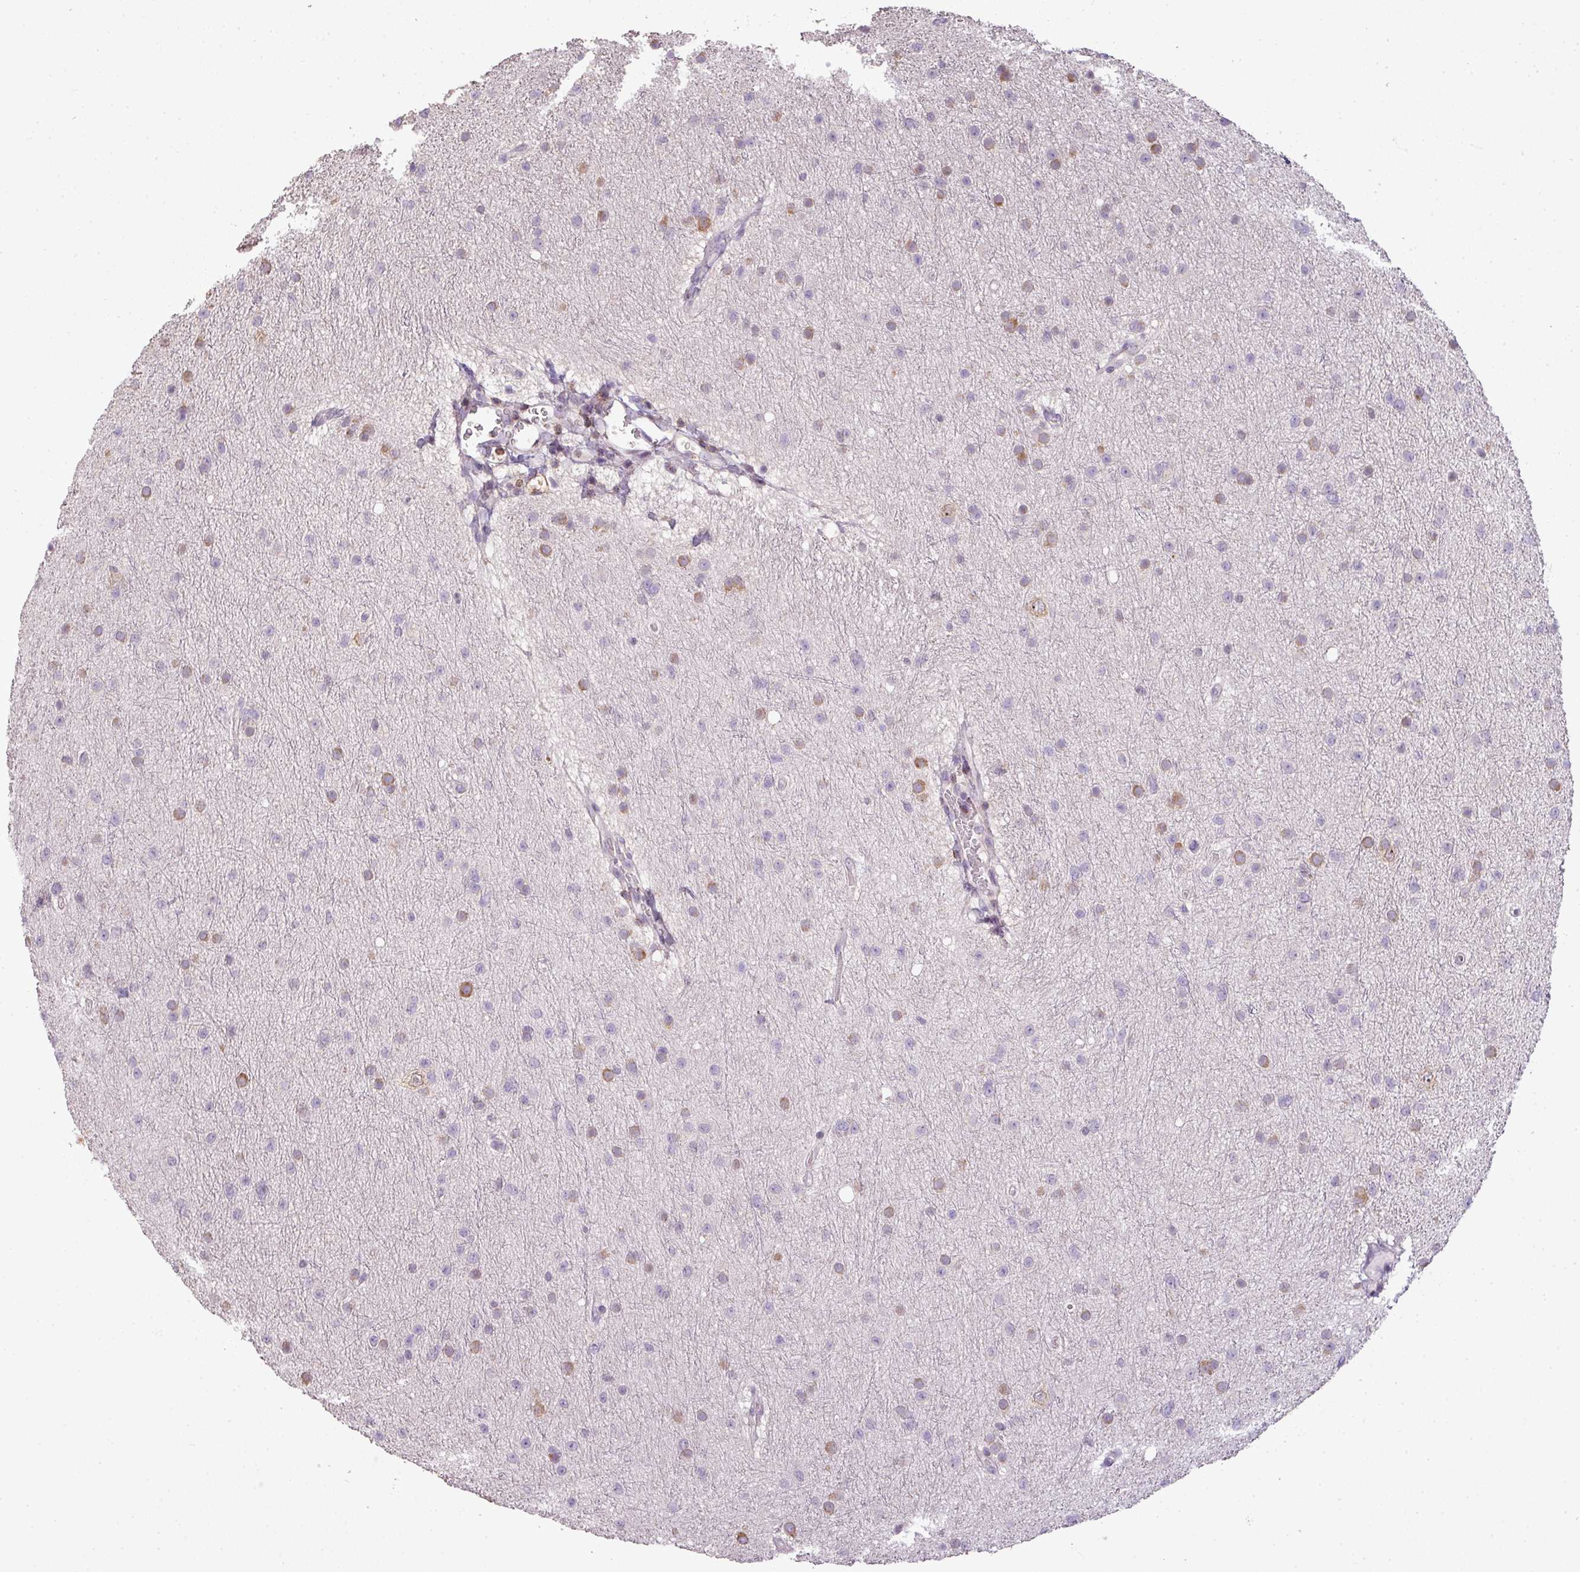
{"staining": {"intensity": "moderate", "quantity": "<25%", "location": "cytoplasmic/membranous"}, "tissue": "glioma", "cell_type": "Tumor cells", "image_type": "cancer", "snomed": [{"axis": "morphology", "description": "Glioma, malignant, Low grade"}, {"axis": "topography", "description": "Cerebral cortex"}], "caption": "Malignant glioma (low-grade) was stained to show a protein in brown. There is low levels of moderate cytoplasmic/membranous expression in approximately <25% of tumor cells. The staining was performed using DAB (3,3'-diaminobenzidine), with brown indicating positive protein expression. Nuclei are stained blue with hematoxylin.", "gene": "LY9", "patient": {"sex": "female", "age": 39}}